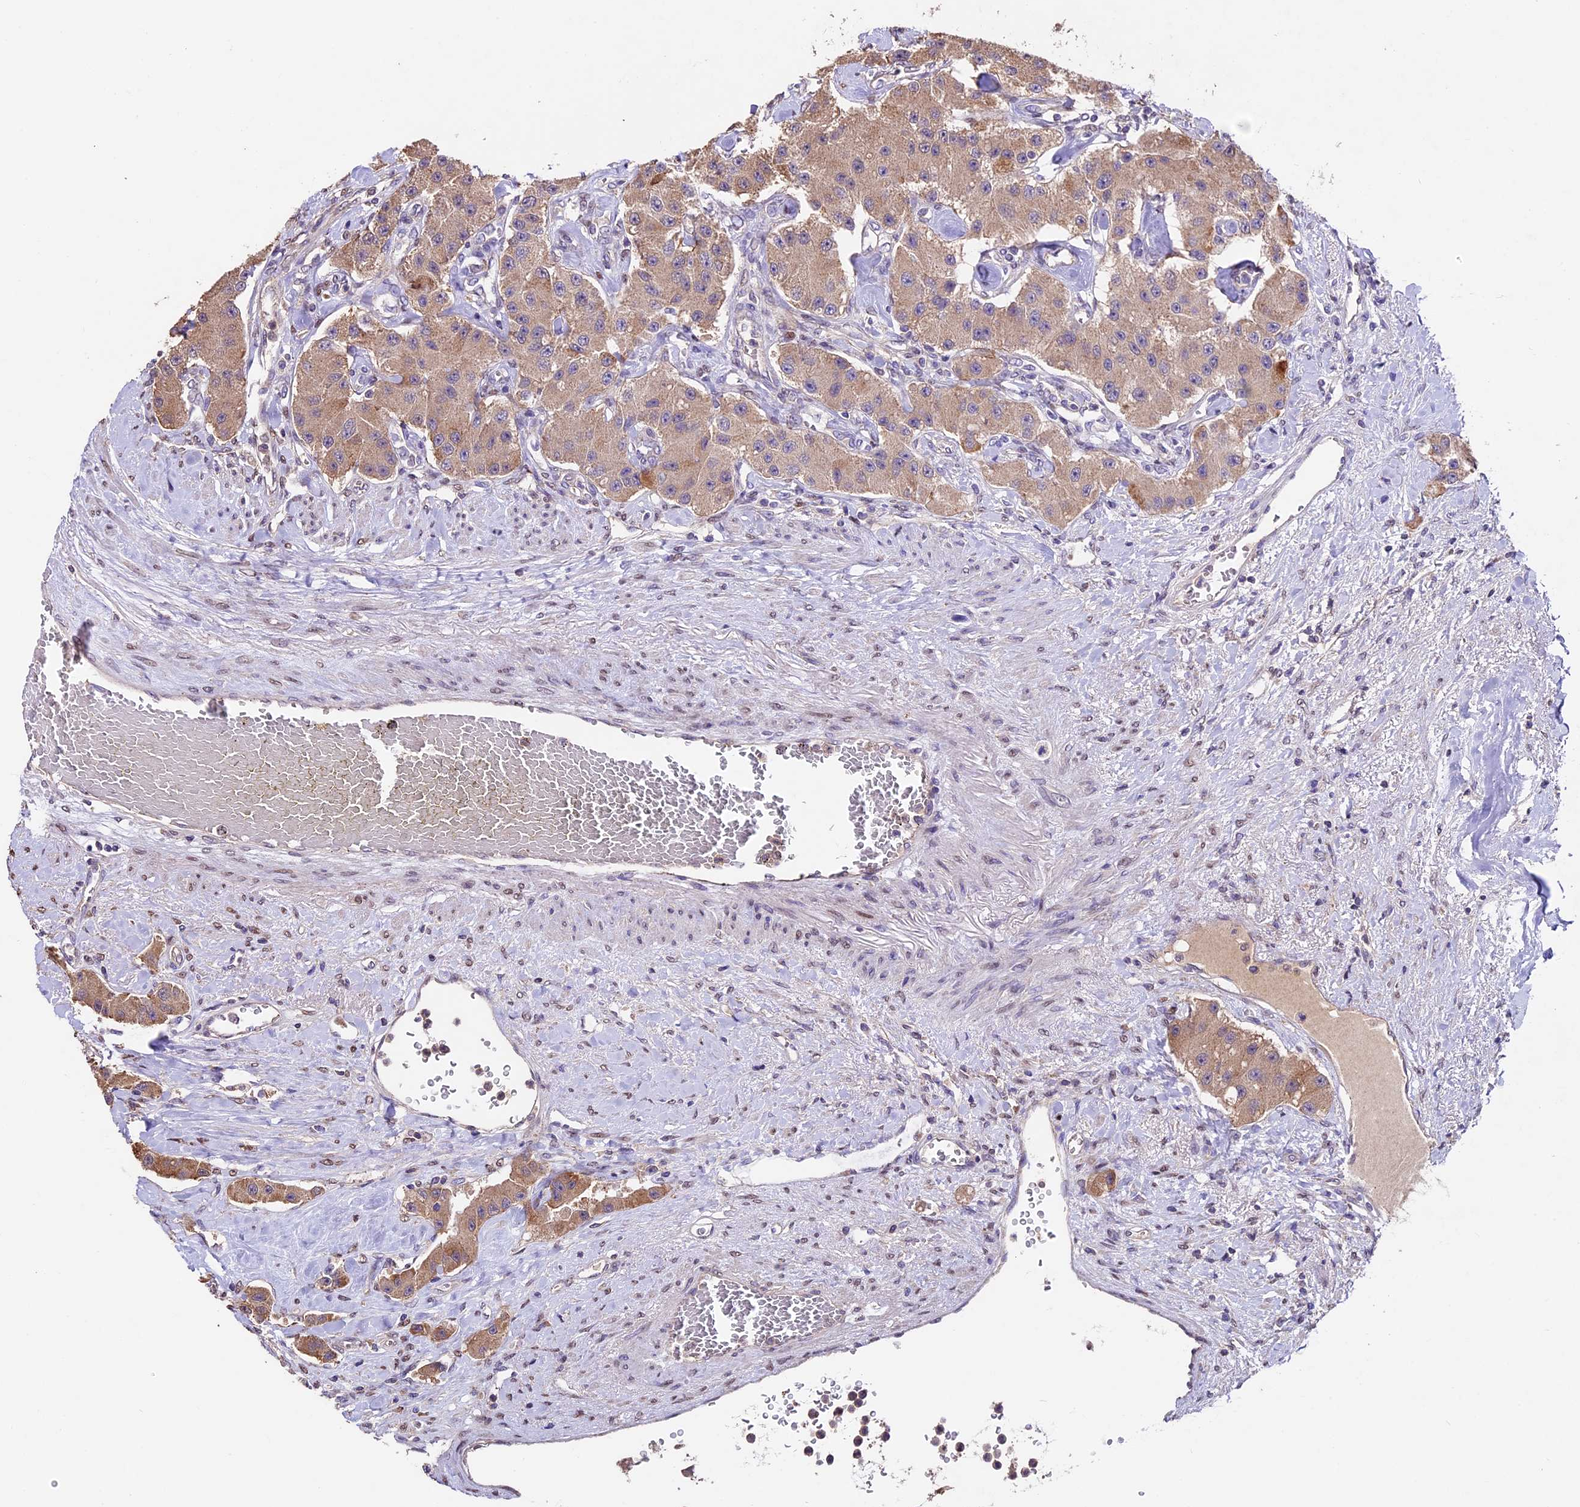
{"staining": {"intensity": "weak", "quantity": ">75%", "location": "cytoplasmic/membranous"}, "tissue": "carcinoid", "cell_type": "Tumor cells", "image_type": "cancer", "snomed": [{"axis": "morphology", "description": "Carcinoid, malignant, NOS"}, {"axis": "topography", "description": "Pancreas"}], "caption": "Tumor cells show weak cytoplasmic/membranous staining in approximately >75% of cells in carcinoid. (DAB (3,3'-diaminobenzidine) IHC with brightfield microscopy, high magnification).", "gene": "SBNO2", "patient": {"sex": "male", "age": 41}}